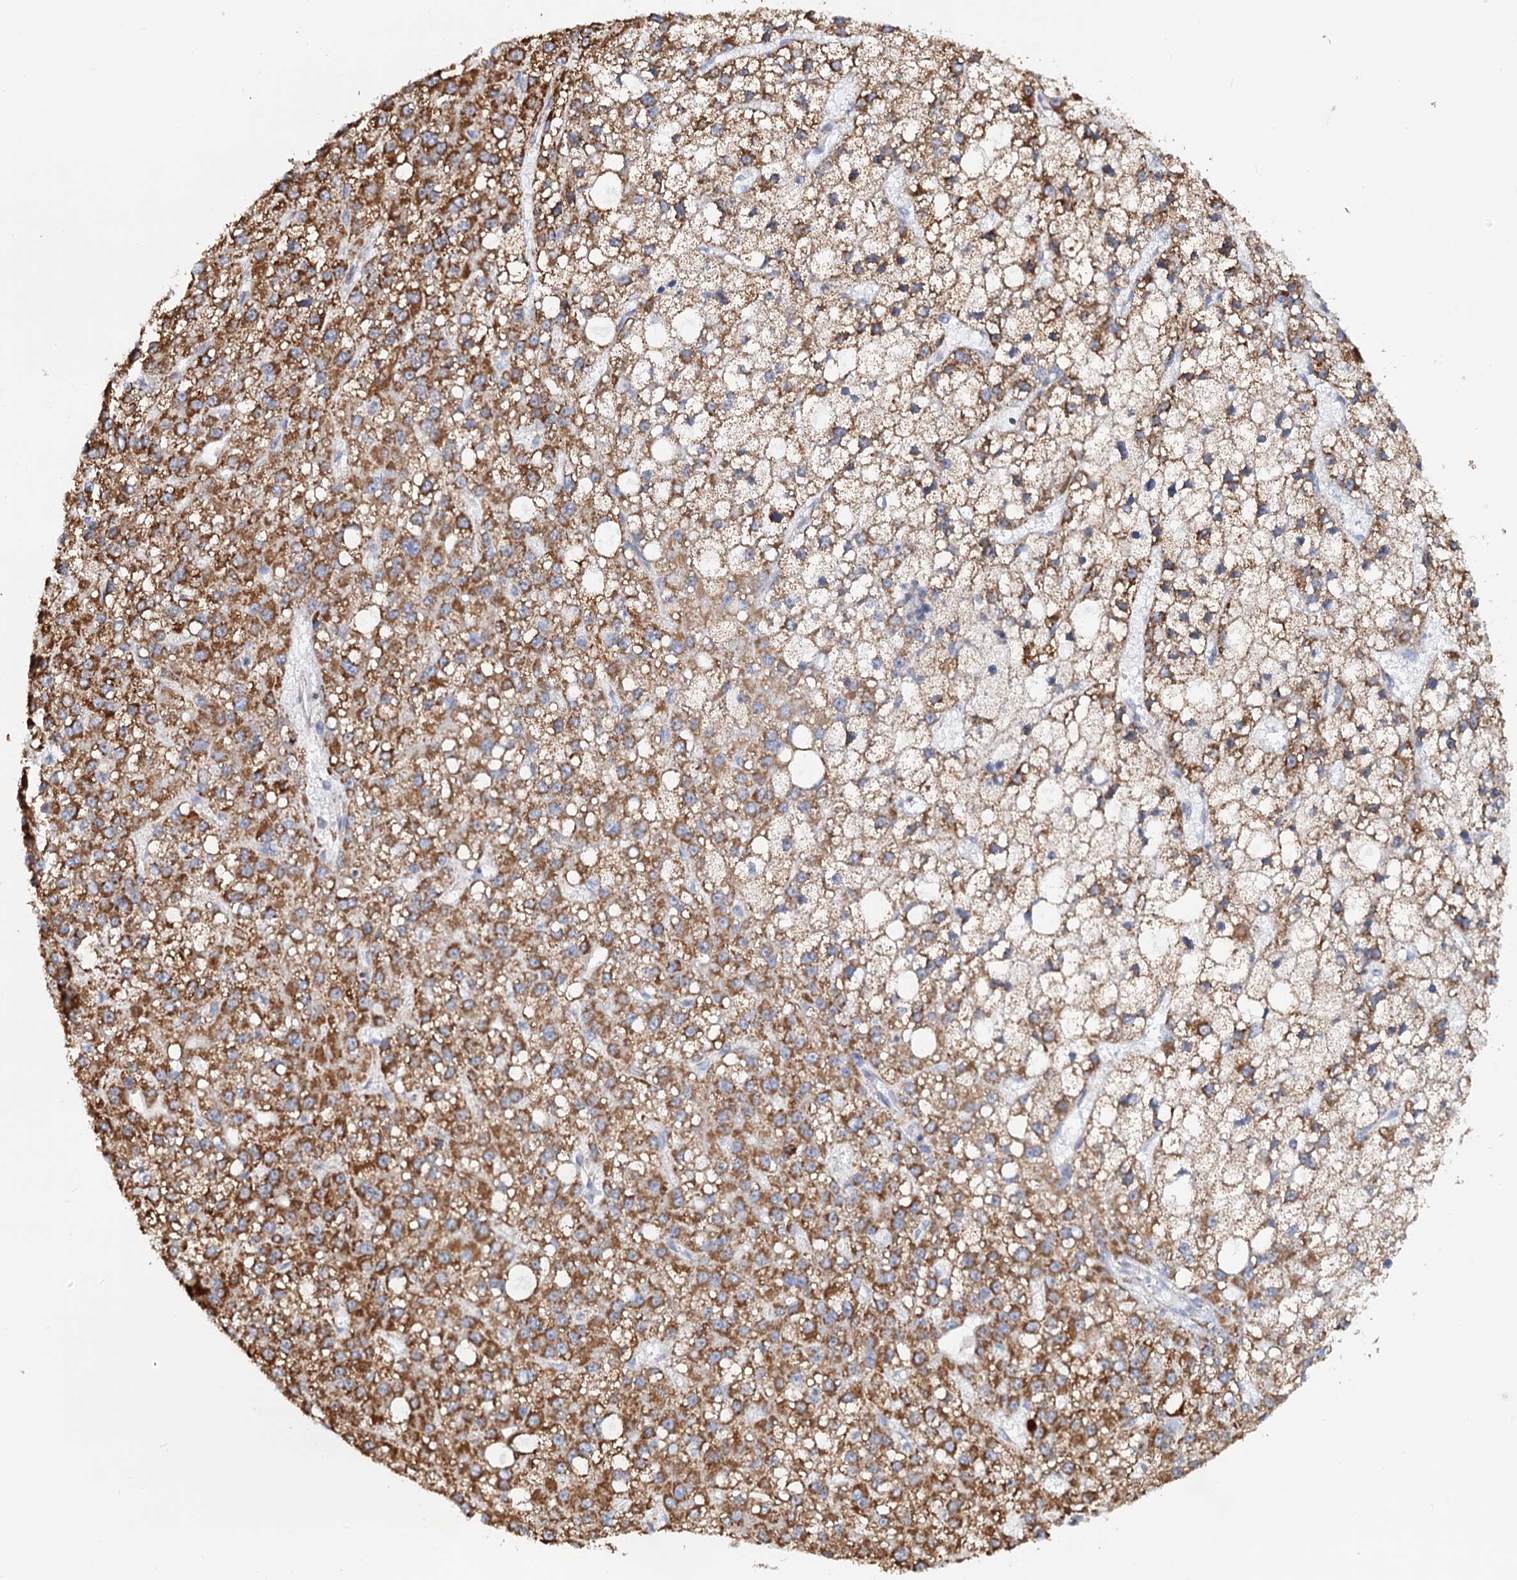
{"staining": {"intensity": "moderate", "quantity": ">75%", "location": "cytoplasmic/membranous"}, "tissue": "liver cancer", "cell_type": "Tumor cells", "image_type": "cancer", "snomed": [{"axis": "morphology", "description": "Carcinoma, Hepatocellular, NOS"}, {"axis": "topography", "description": "Liver"}], "caption": "Protein staining exhibits moderate cytoplasmic/membranous expression in approximately >75% of tumor cells in hepatocellular carcinoma (liver).", "gene": "C2CD3", "patient": {"sex": "male", "age": 67}}